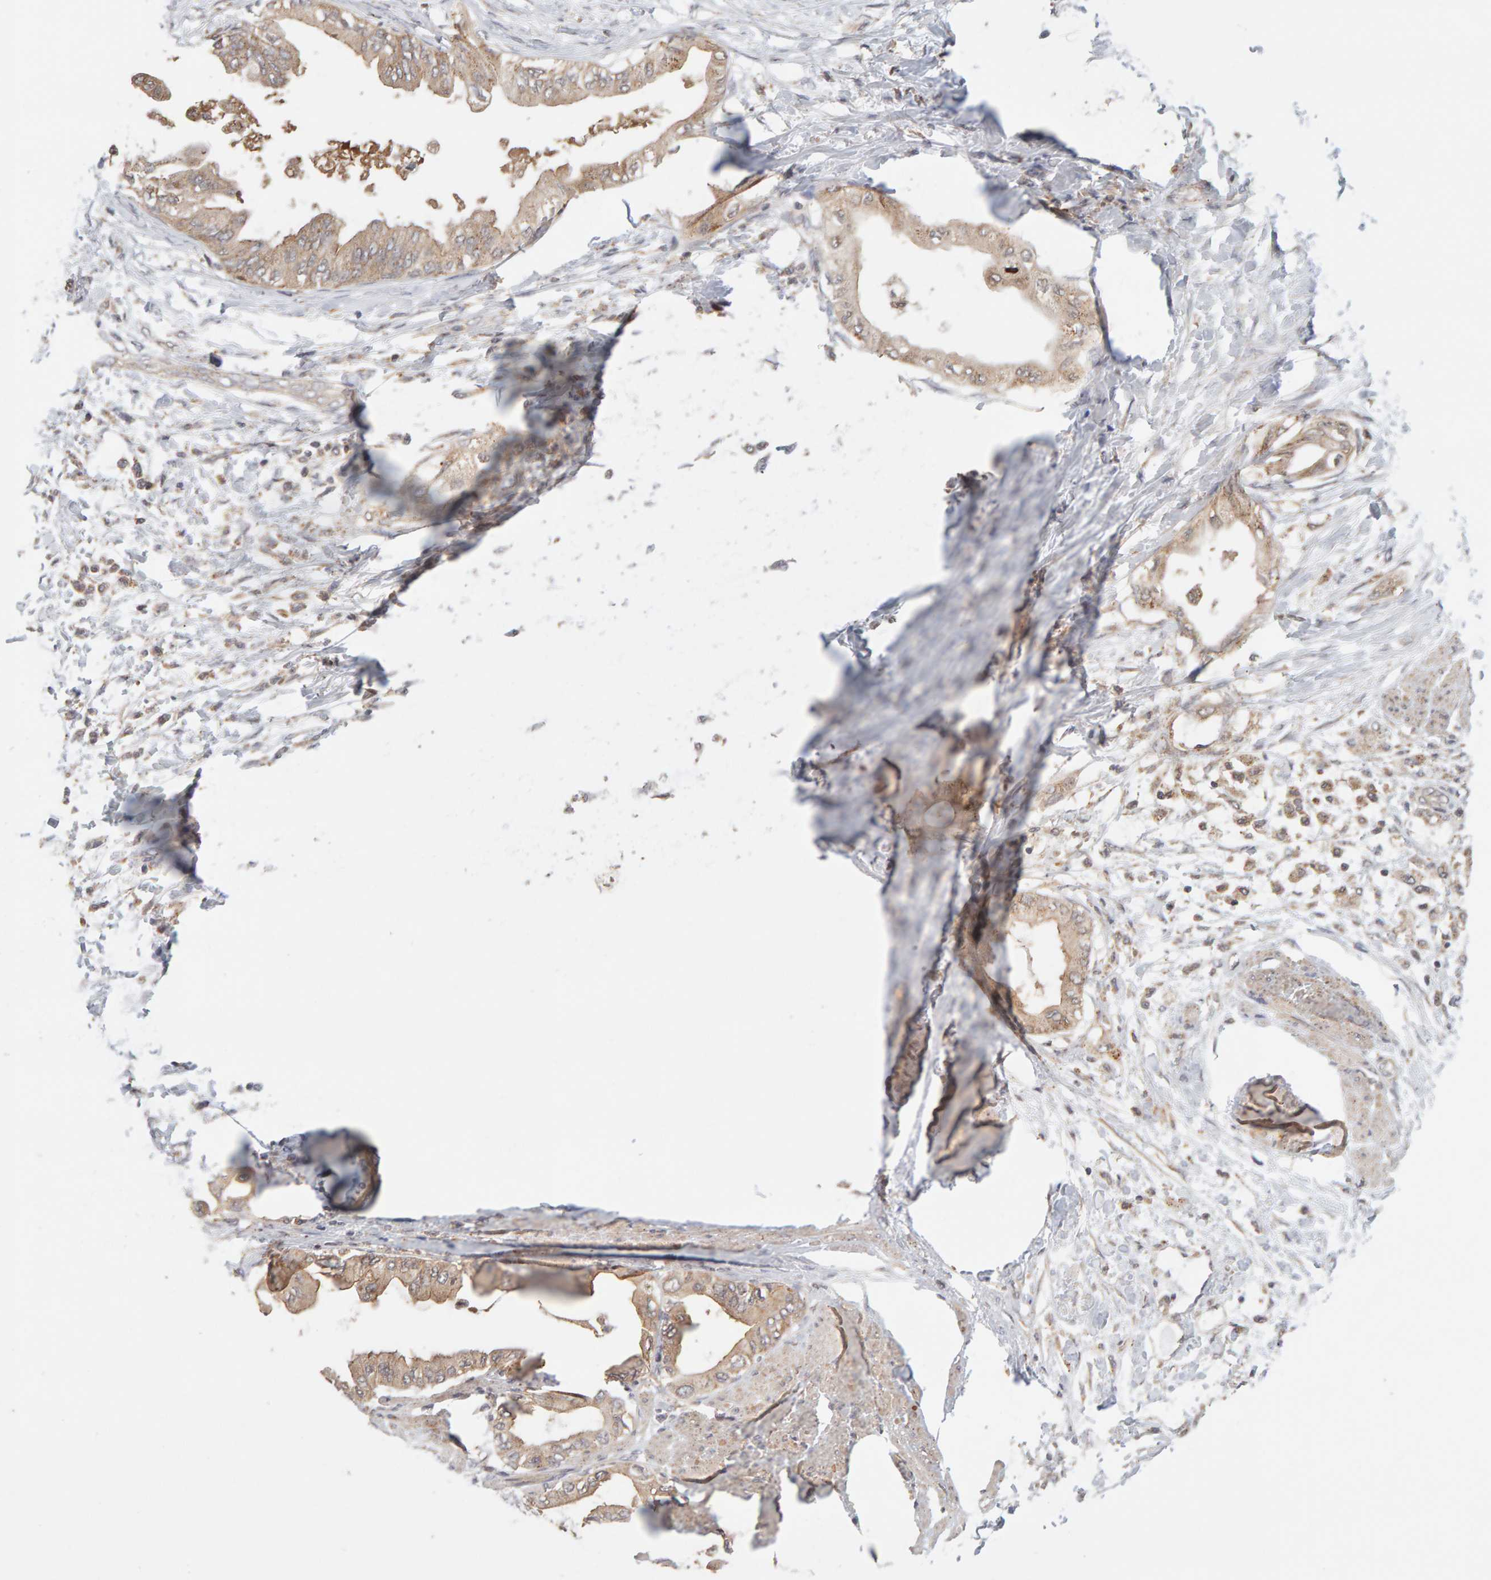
{"staining": {"intensity": "weak", "quantity": ">75%", "location": "cytoplasmic/membranous"}, "tissue": "pancreatic cancer", "cell_type": "Tumor cells", "image_type": "cancer", "snomed": [{"axis": "morphology", "description": "Normal tissue, NOS"}, {"axis": "morphology", "description": "Adenocarcinoma, NOS"}, {"axis": "topography", "description": "Pancreas"}, {"axis": "topography", "description": "Duodenum"}], "caption": "A low amount of weak cytoplasmic/membranous staining is appreciated in approximately >75% of tumor cells in adenocarcinoma (pancreatic) tissue.", "gene": "DNAJC7", "patient": {"sex": "female", "age": 60}}